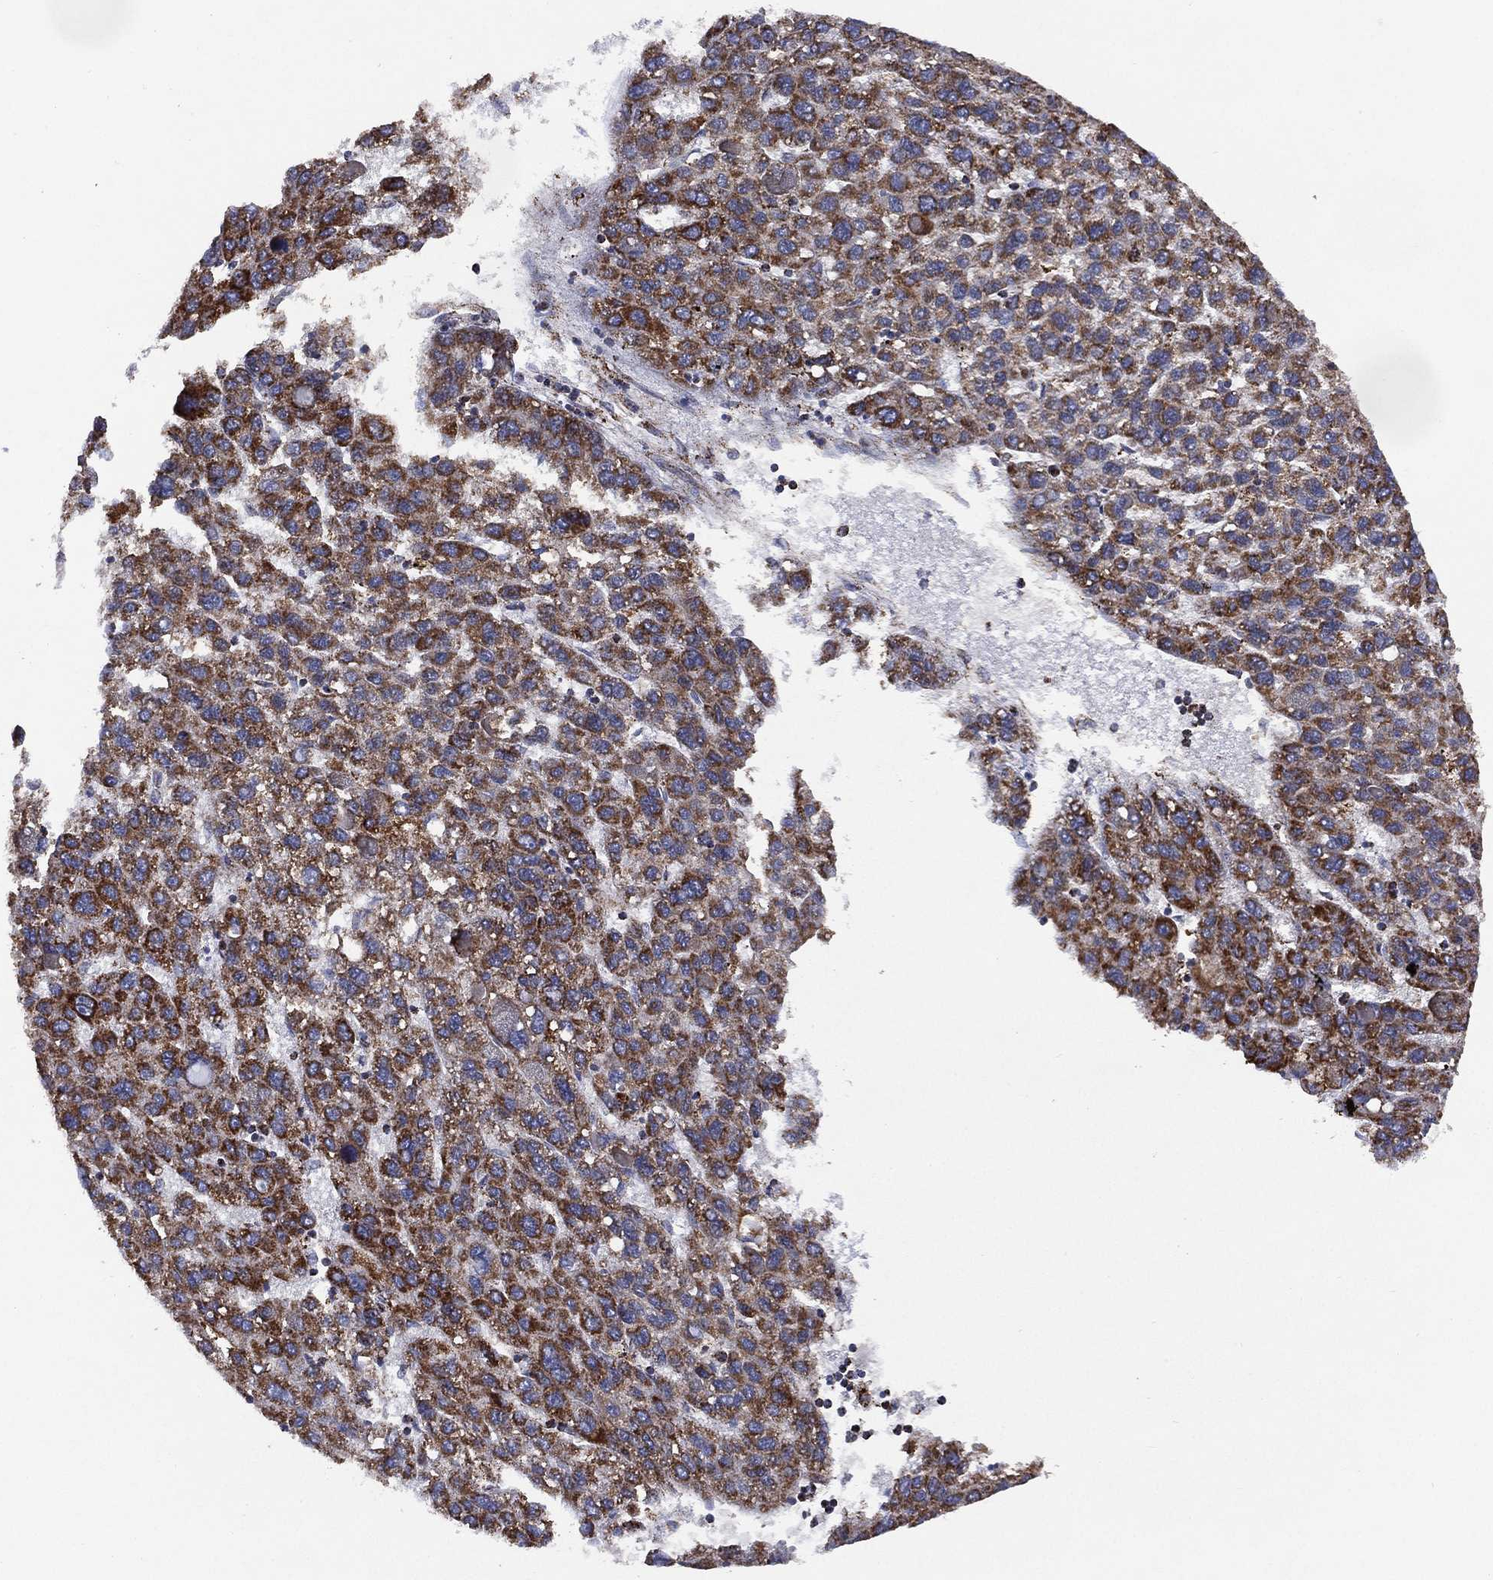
{"staining": {"intensity": "strong", "quantity": ">75%", "location": "cytoplasmic/membranous"}, "tissue": "liver cancer", "cell_type": "Tumor cells", "image_type": "cancer", "snomed": [{"axis": "morphology", "description": "Carcinoma, Hepatocellular, NOS"}, {"axis": "topography", "description": "Liver"}], "caption": "Liver cancer (hepatocellular carcinoma) was stained to show a protein in brown. There is high levels of strong cytoplasmic/membranous positivity in about >75% of tumor cells. The staining was performed using DAB, with brown indicating positive protein expression. Nuclei are stained blue with hematoxylin.", "gene": "PPP2R5A", "patient": {"sex": "female", "age": 82}}